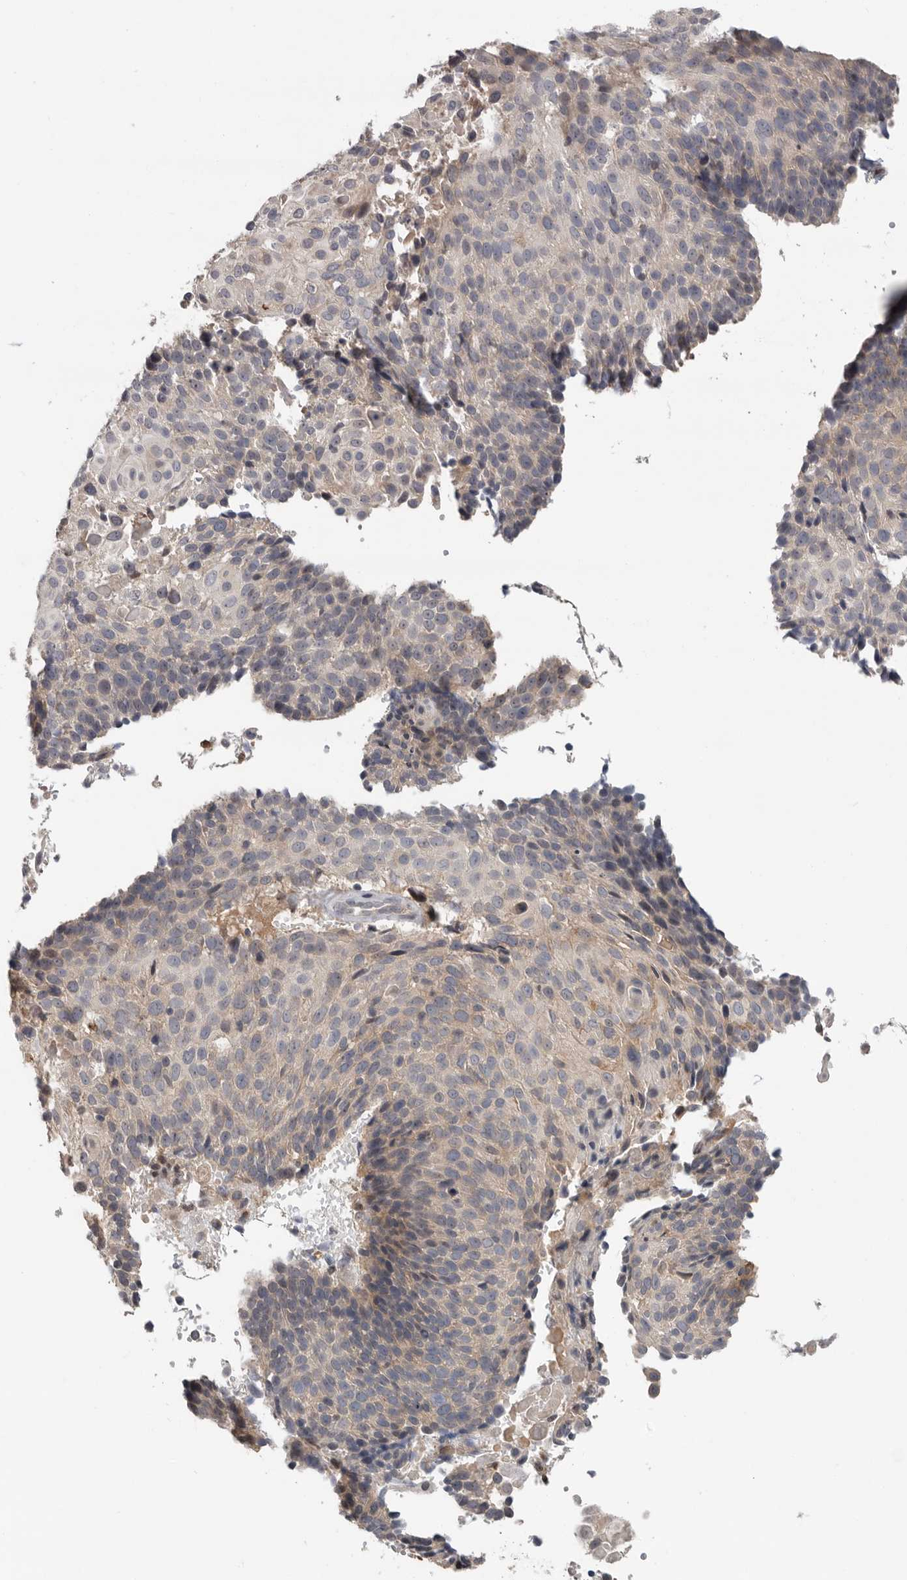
{"staining": {"intensity": "weak", "quantity": "<25%", "location": "cytoplasmic/membranous"}, "tissue": "cervical cancer", "cell_type": "Tumor cells", "image_type": "cancer", "snomed": [{"axis": "morphology", "description": "Squamous cell carcinoma, NOS"}, {"axis": "topography", "description": "Cervix"}], "caption": "This image is of squamous cell carcinoma (cervical) stained with IHC to label a protein in brown with the nuclei are counter-stained blue. There is no expression in tumor cells.", "gene": "KLK5", "patient": {"sex": "female", "age": 74}}